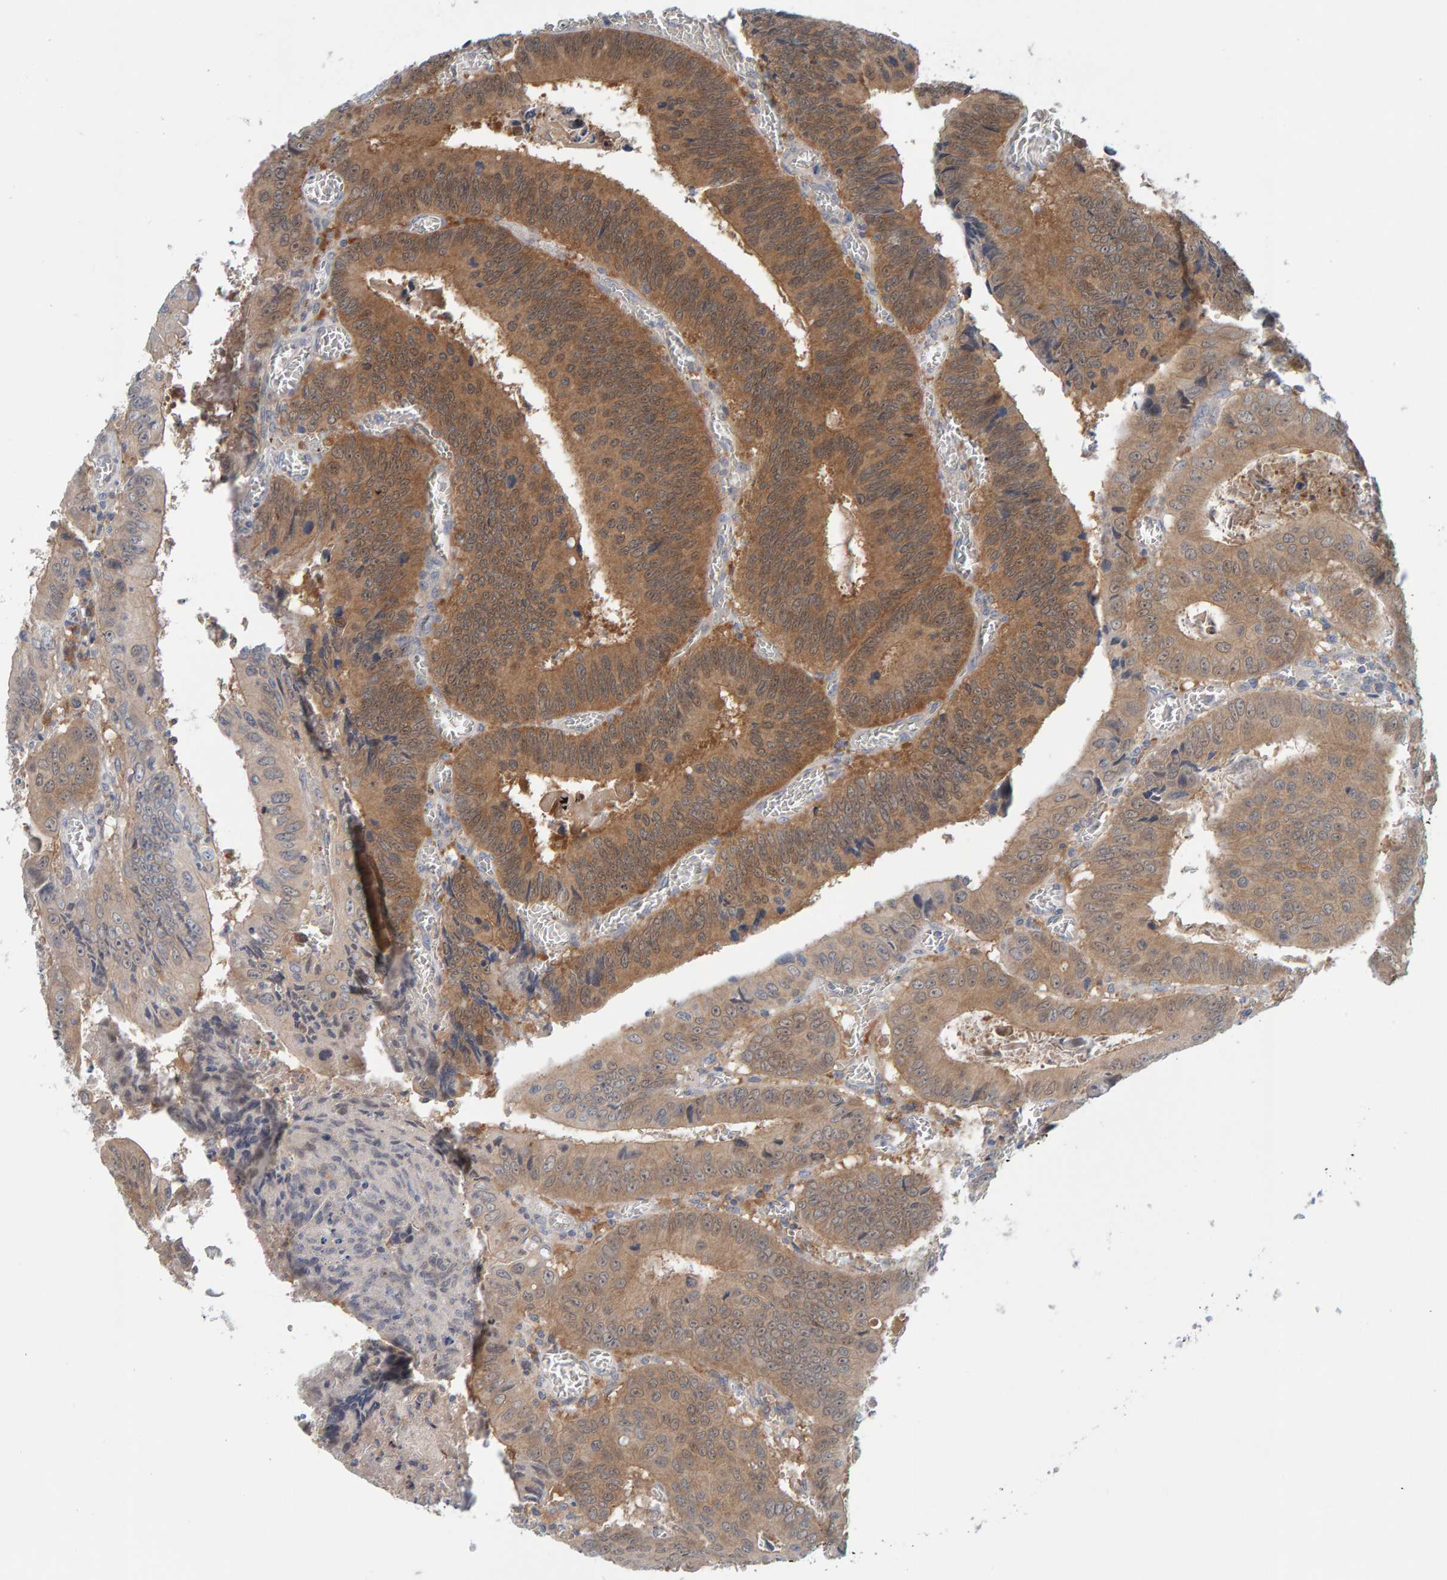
{"staining": {"intensity": "moderate", "quantity": ">75%", "location": "cytoplasmic/membranous"}, "tissue": "colorectal cancer", "cell_type": "Tumor cells", "image_type": "cancer", "snomed": [{"axis": "morphology", "description": "Inflammation, NOS"}, {"axis": "morphology", "description": "Adenocarcinoma, NOS"}, {"axis": "topography", "description": "Colon"}], "caption": "This photomicrograph demonstrates immunohistochemistry (IHC) staining of colorectal cancer, with medium moderate cytoplasmic/membranous staining in approximately >75% of tumor cells.", "gene": "TATDN1", "patient": {"sex": "male", "age": 72}}